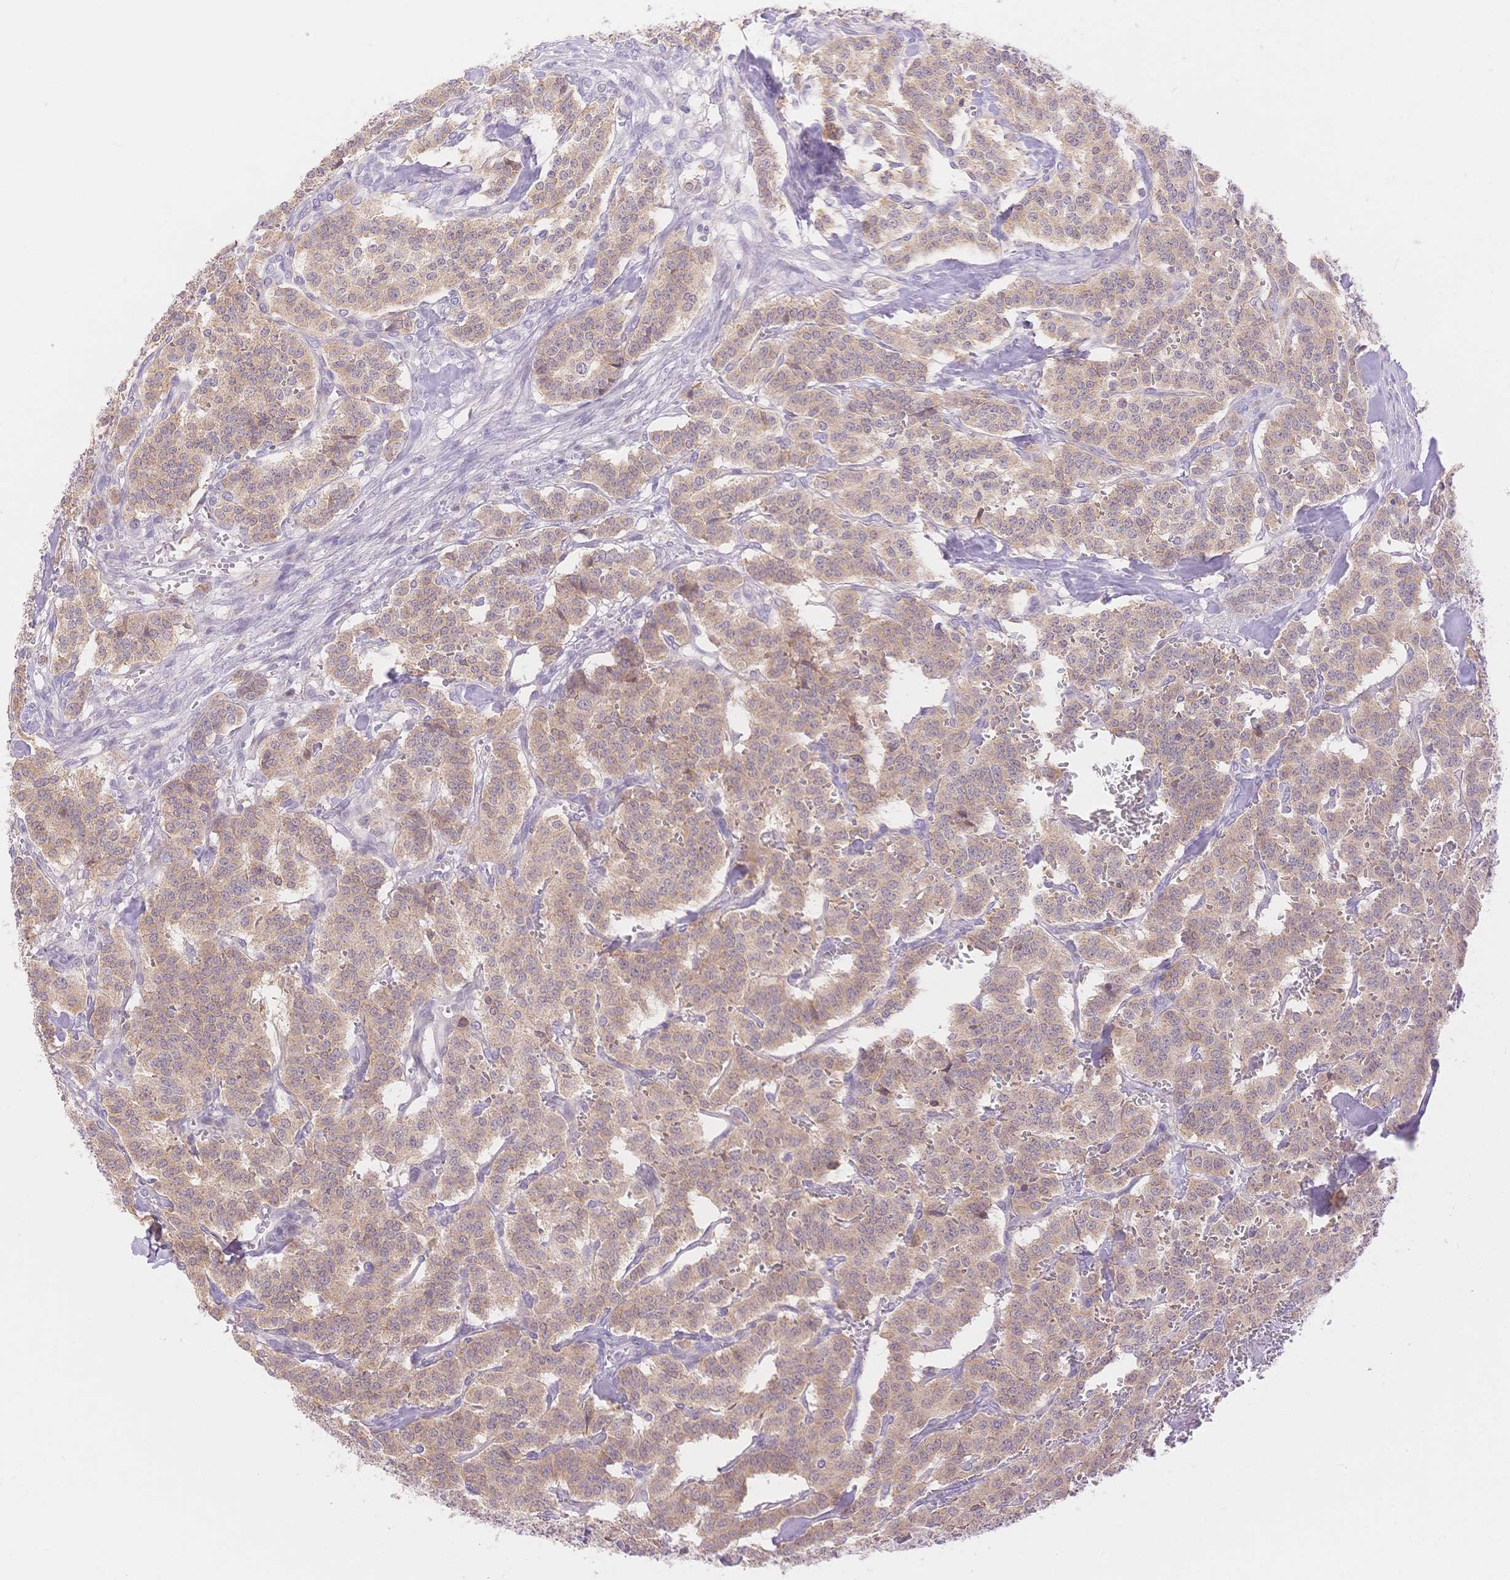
{"staining": {"intensity": "weak", "quantity": ">75%", "location": "cytoplasmic/membranous"}, "tissue": "carcinoid", "cell_type": "Tumor cells", "image_type": "cancer", "snomed": [{"axis": "morphology", "description": "Normal tissue, NOS"}, {"axis": "morphology", "description": "Carcinoid, malignant, NOS"}, {"axis": "topography", "description": "Lung"}], "caption": "A low amount of weak cytoplasmic/membranous staining is identified in about >75% of tumor cells in malignant carcinoid tissue. The protein is shown in brown color, while the nuclei are stained blue.", "gene": "WDR54", "patient": {"sex": "female", "age": 46}}